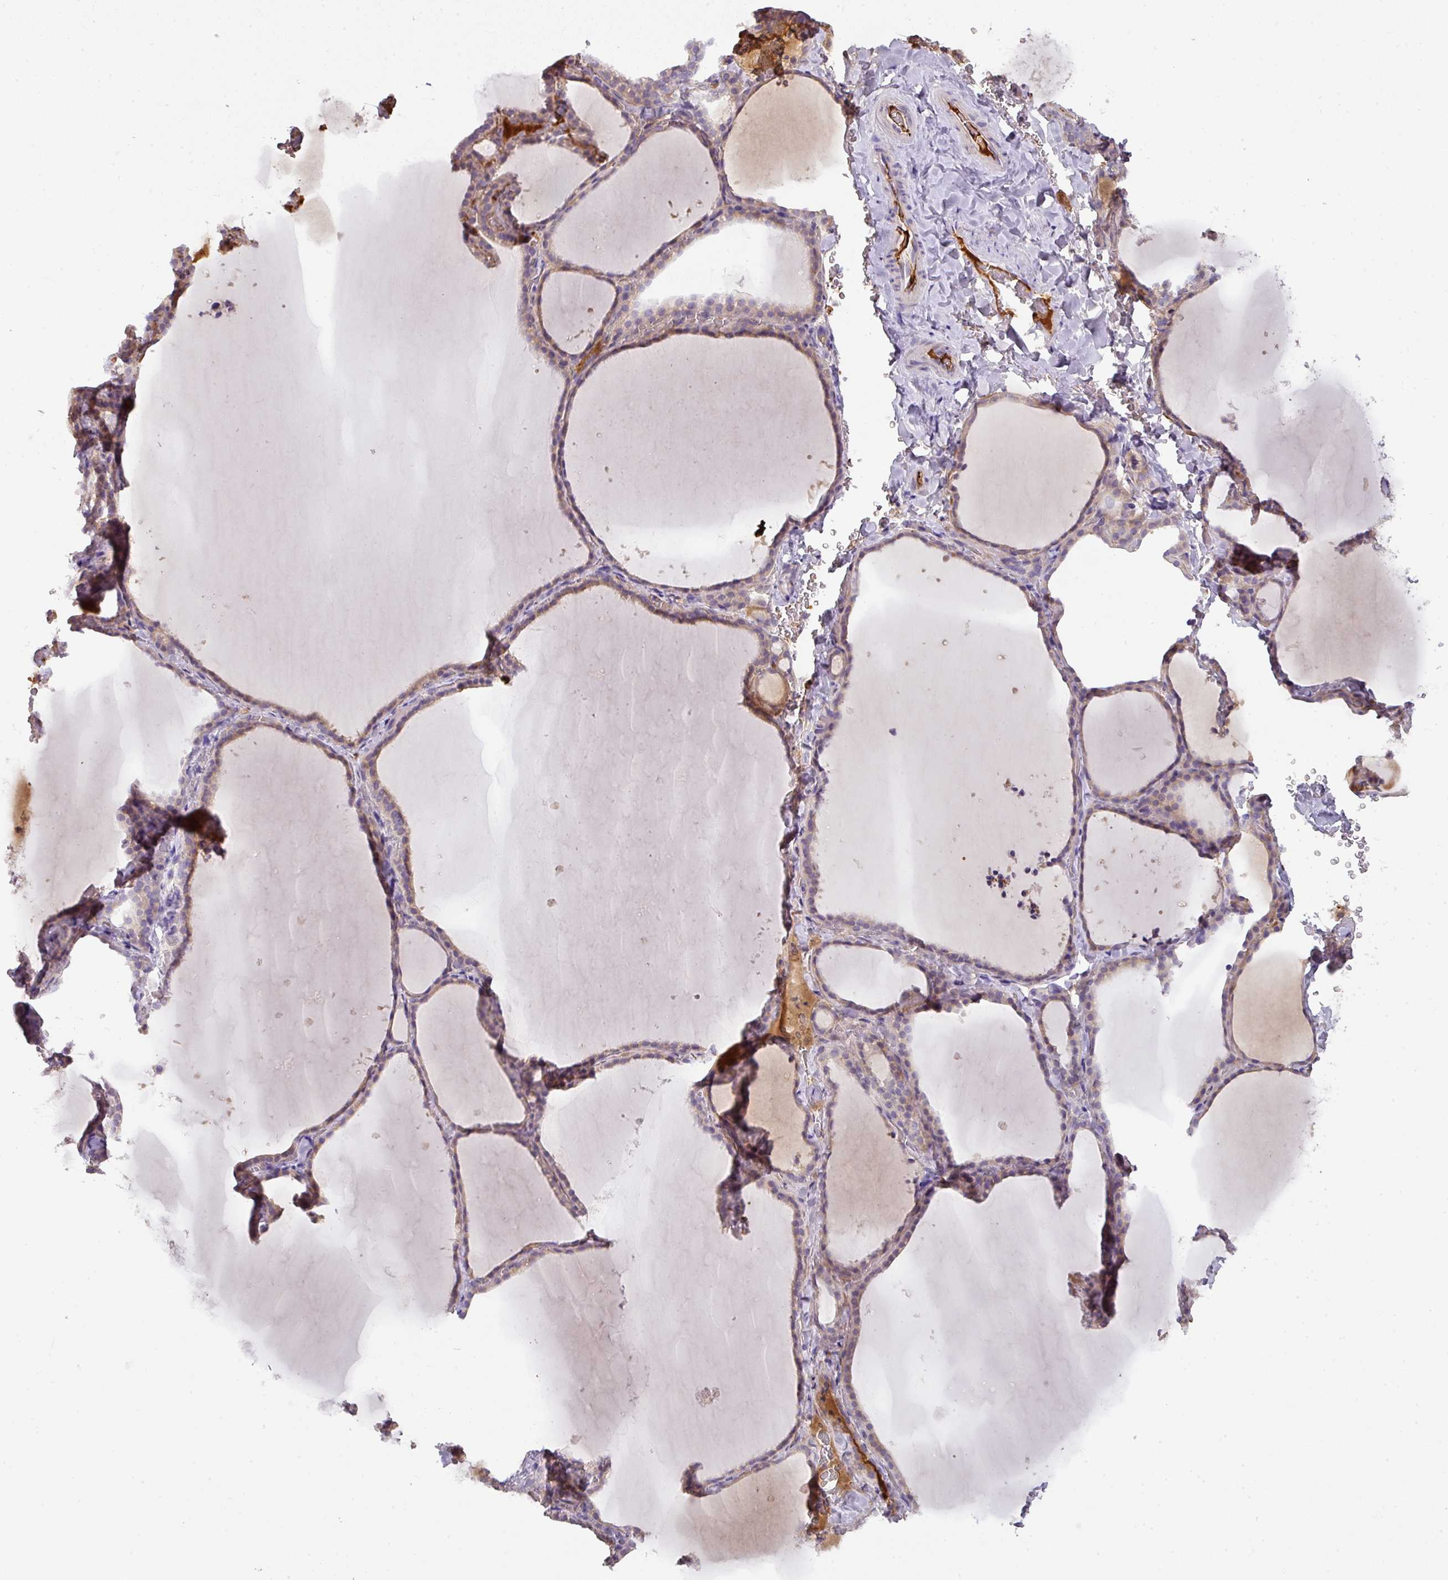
{"staining": {"intensity": "weak", "quantity": "25%-75%", "location": "cytoplasmic/membranous"}, "tissue": "thyroid gland", "cell_type": "Glandular cells", "image_type": "normal", "snomed": [{"axis": "morphology", "description": "Normal tissue, NOS"}, {"axis": "topography", "description": "Thyroid gland"}], "caption": "Weak cytoplasmic/membranous expression is seen in about 25%-75% of glandular cells in benign thyroid gland.", "gene": "CCZ1B", "patient": {"sex": "female", "age": 22}}